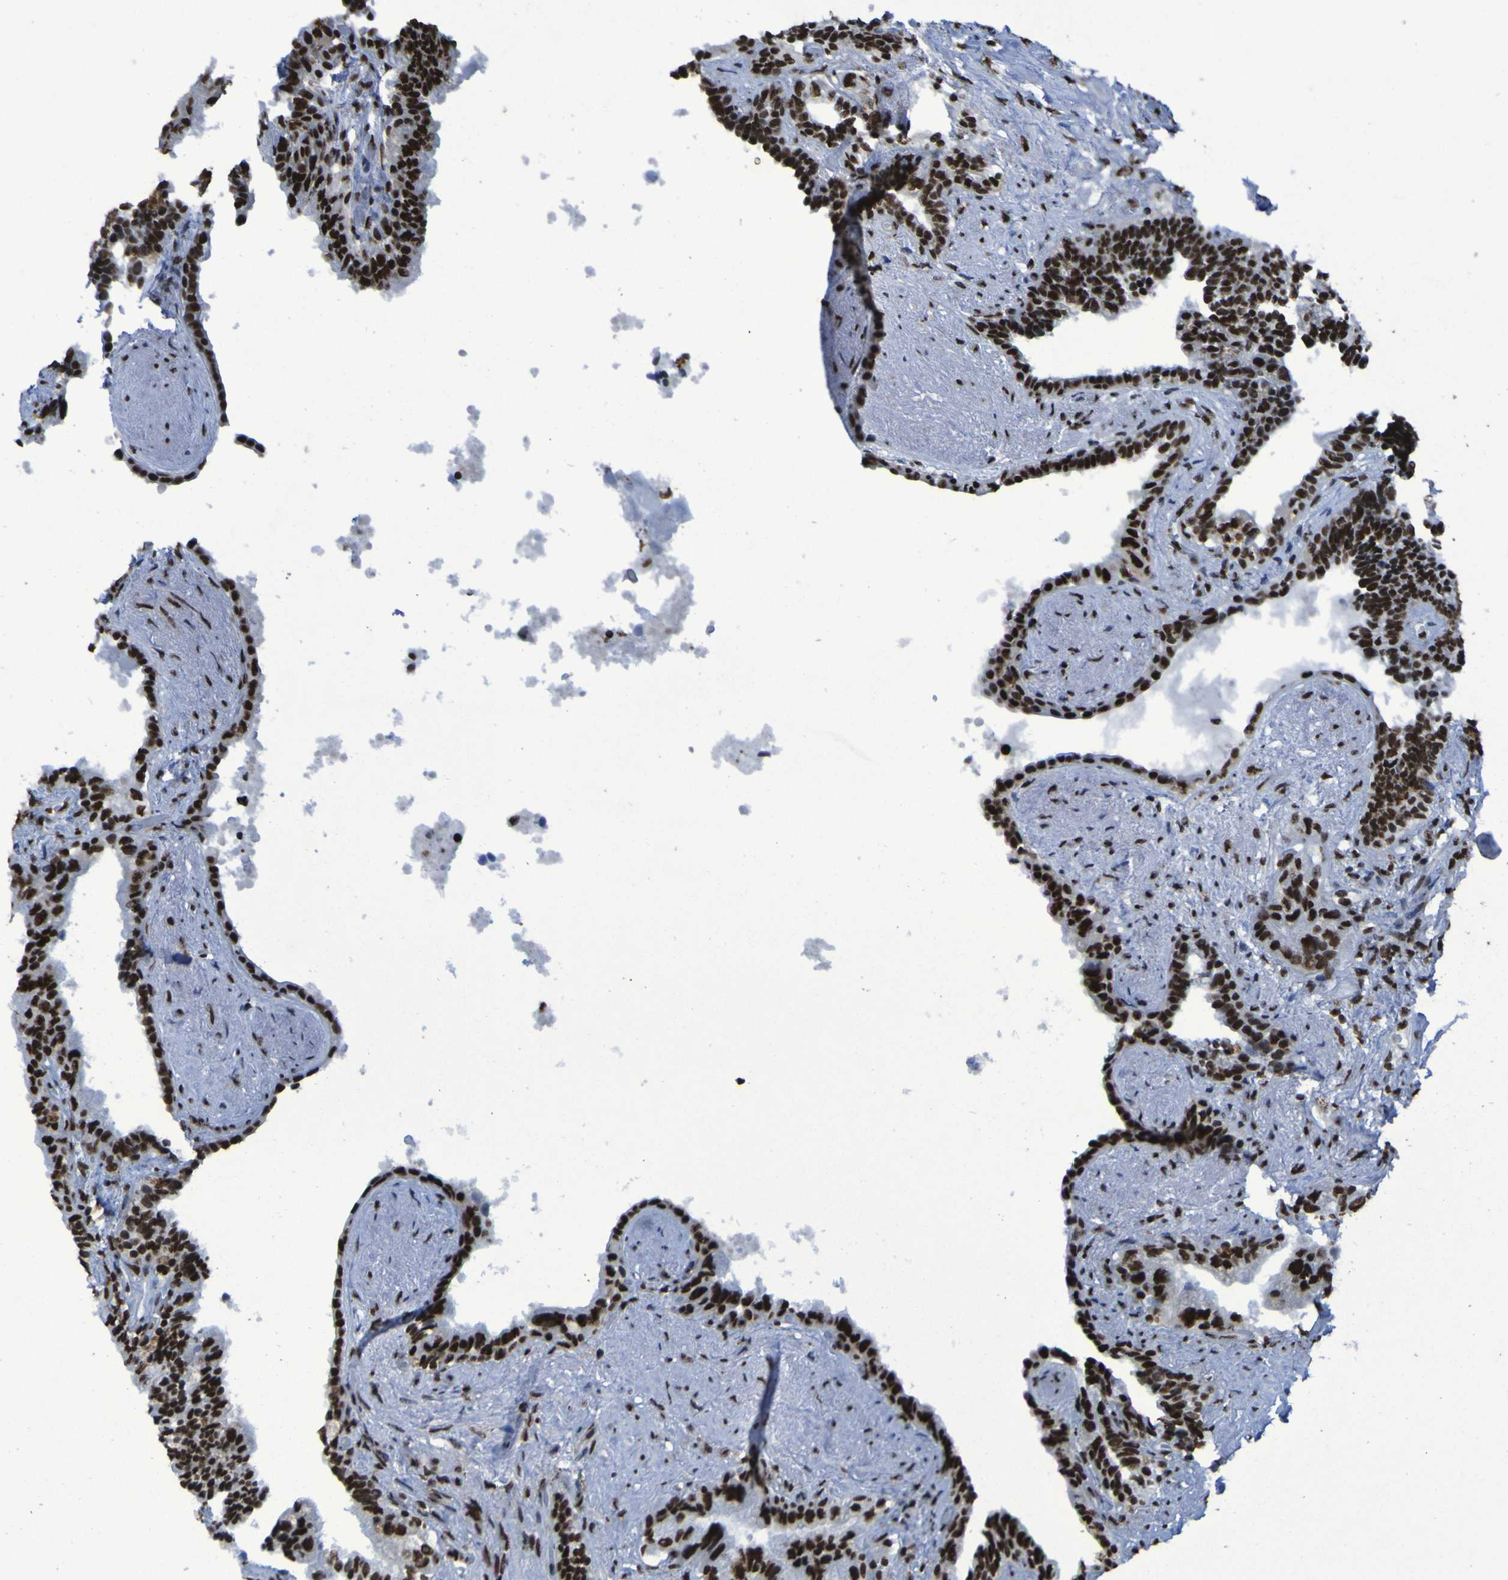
{"staining": {"intensity": "strong", "quantity": ">75%", "location": "nuclear"}, "tissue": "seminal vesicle", "cell_type": "Glandular cells", "image_type": "normal", "snomed": [{"axis": "morphology", "description": "Normal tissue, NOS"}, {"axis": "topography", "description": "Seminal veicle"}], "caption": "Immunohistochemistry (IHC) histopathology image of normal human seminal vesicle stained for a protein (brown), which reveals high levels of strong nuclear positivity in about >75% of glandular cells.", "gene": "HNRNPR", "patient": {"sex": "male", "age": 63}}